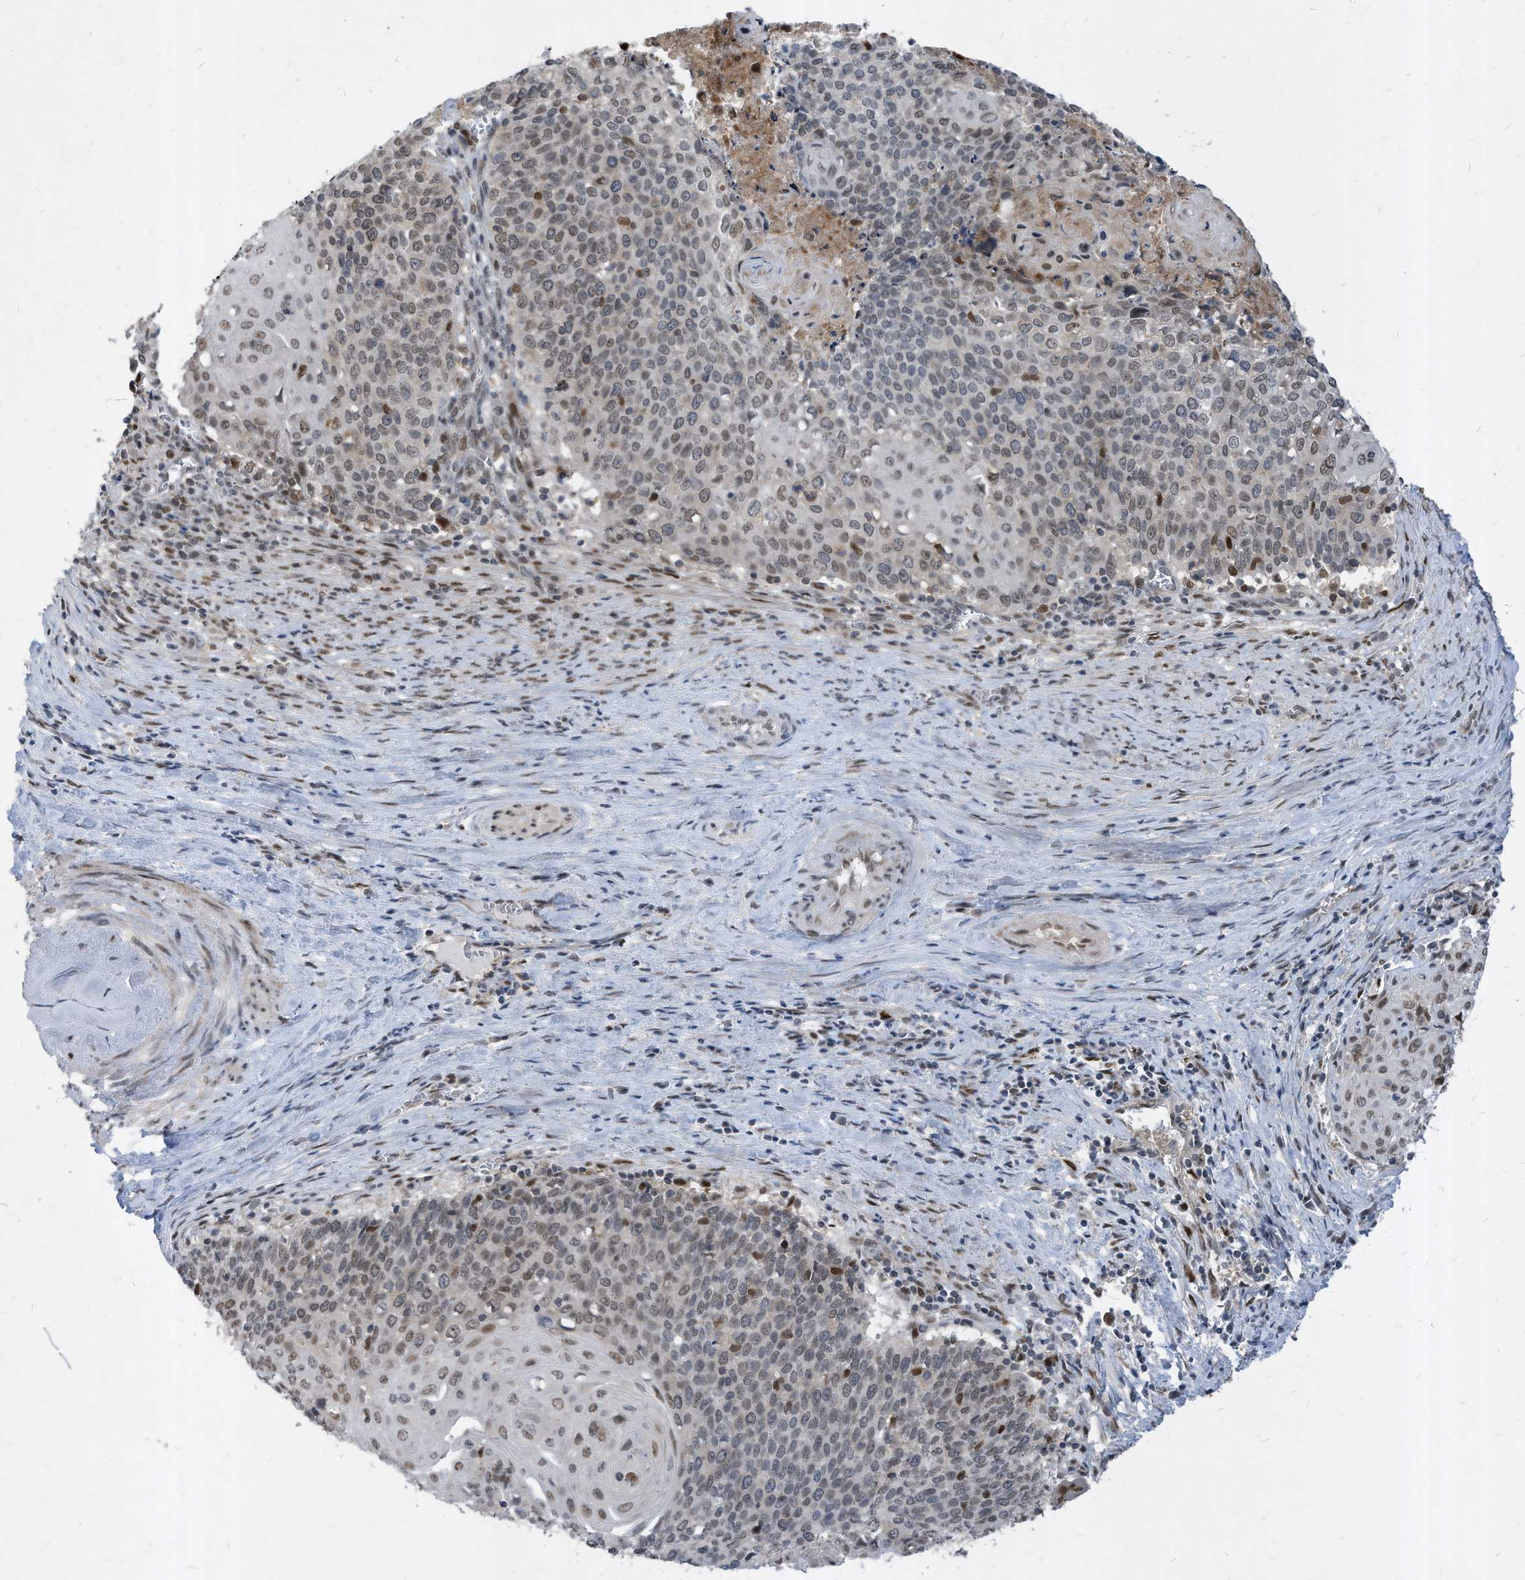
{"staining": {"intensity": "moderate", "quantity": "25%-75%", "location": "nuclear"}, "tissue": "cervical cancer", "cell_type": "Tumor cells", "image_type": "cancer", "snomed": [{"axis": "morphology", "description": "Squamous cell carcinoma, NOS"}, {"axis": "topography", "description": "Cervix"}], "caption": "DAB (3,3'-diaminobenzidine) immunohistochemical staining of squamous cell carcinoma (cervical) reveals moderate nuclear protein positivity in about 25%-75% of tumor cells. (DAB (3,3'-diaminobenzidine) IHC, brown staining for protein, blue staining for nuclei).", "gene": "KPNB1", "patient": {"sex": "female", "age": 39}}